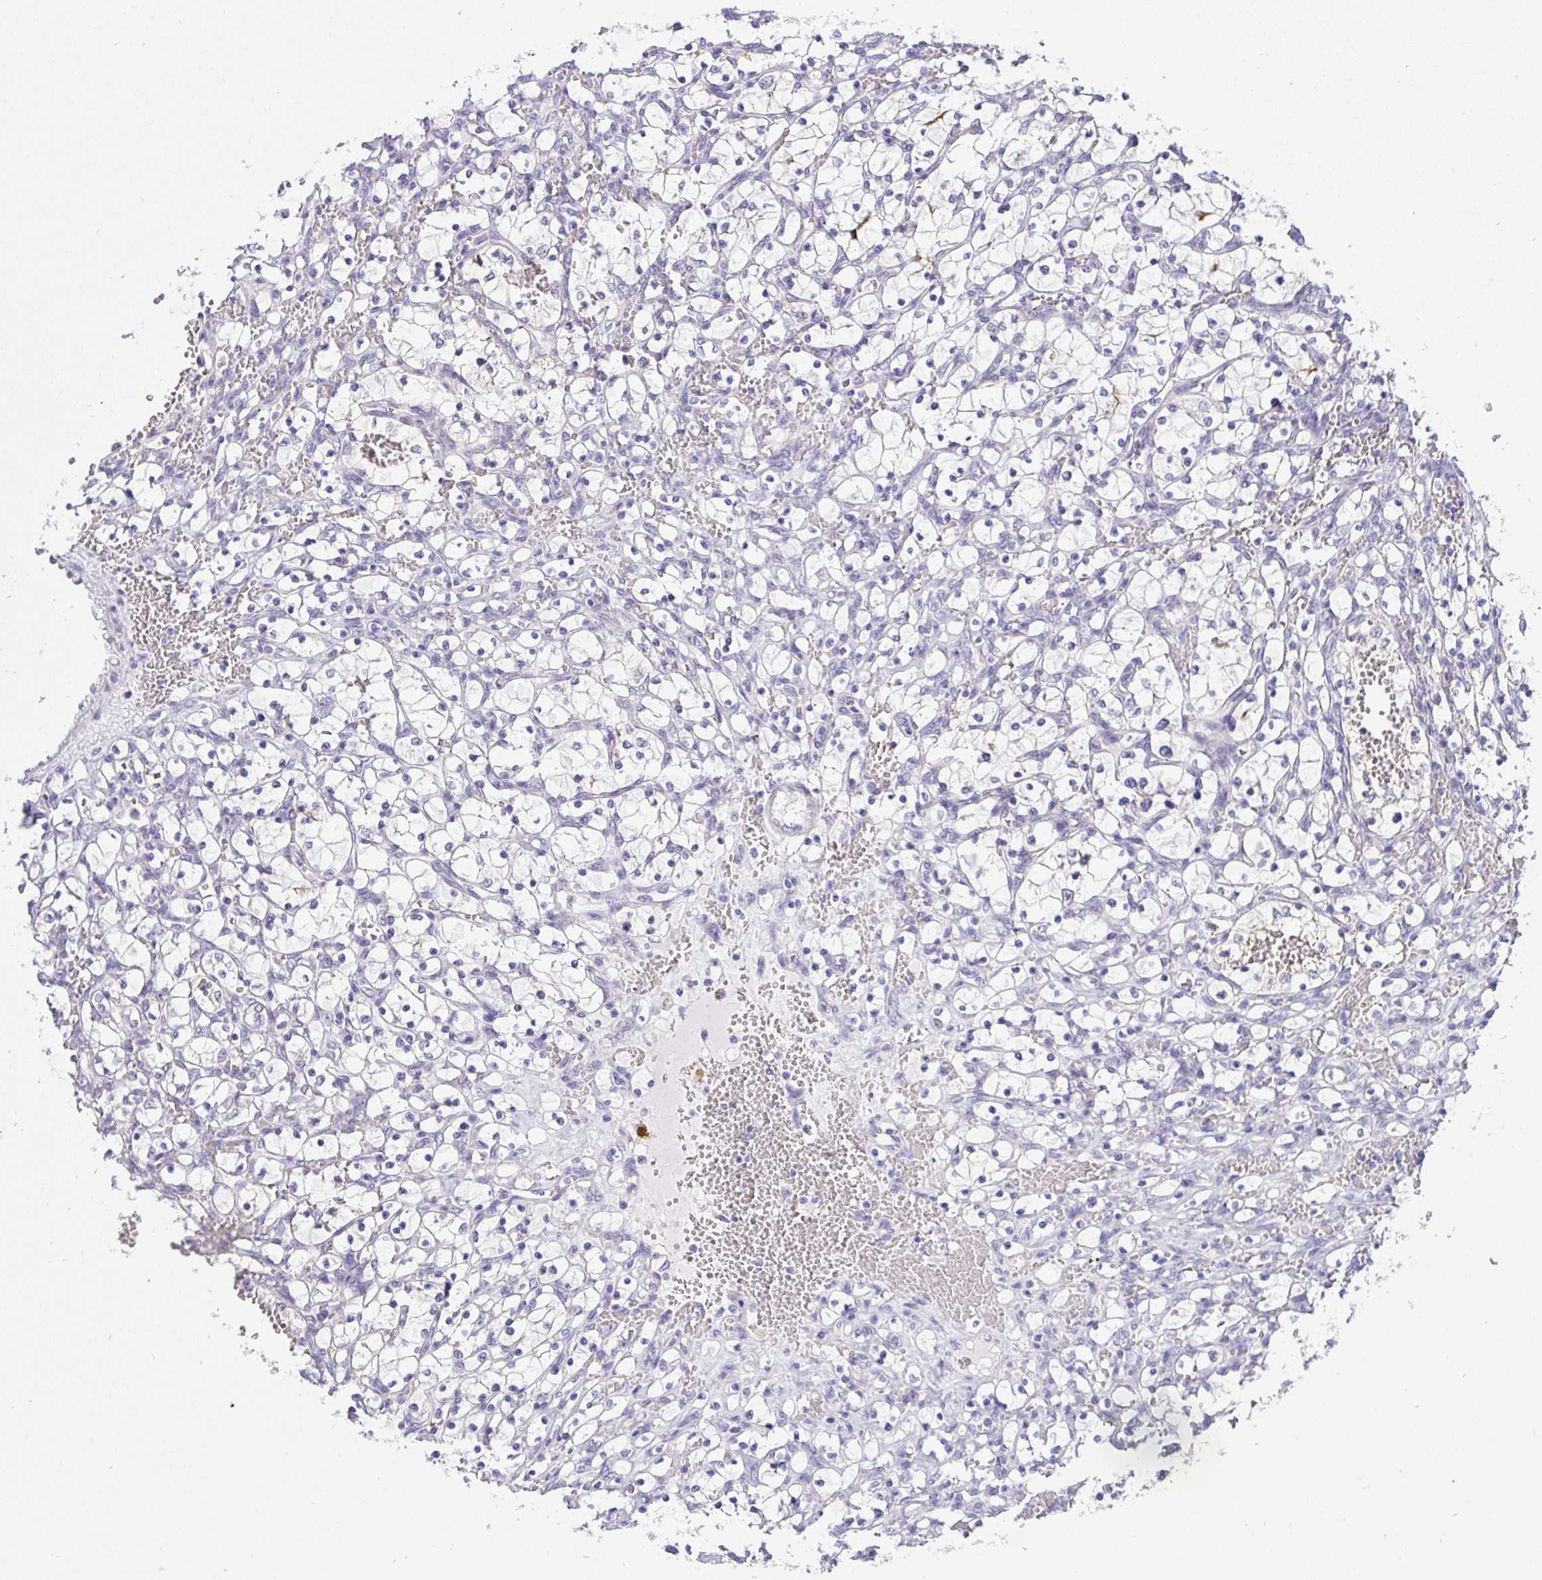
{"staining": {"intensity": "negative", "quantity": "none", "location": "none"}, "tissue": "renal cancer", "cell_type": "Tumor cells", "image_type": "cancer", "snomed": [{"axis": "morphology", "description": "Adenocarcinoma, NOS"}, {"axis": "topography", "description": "Kidney"}], "caption": "This is an immunohistochemistry image of renal cancer. There is no expression in tumor cells.", "gene": "VGLL3", "patient": {"sex": "female", "age": 69}}